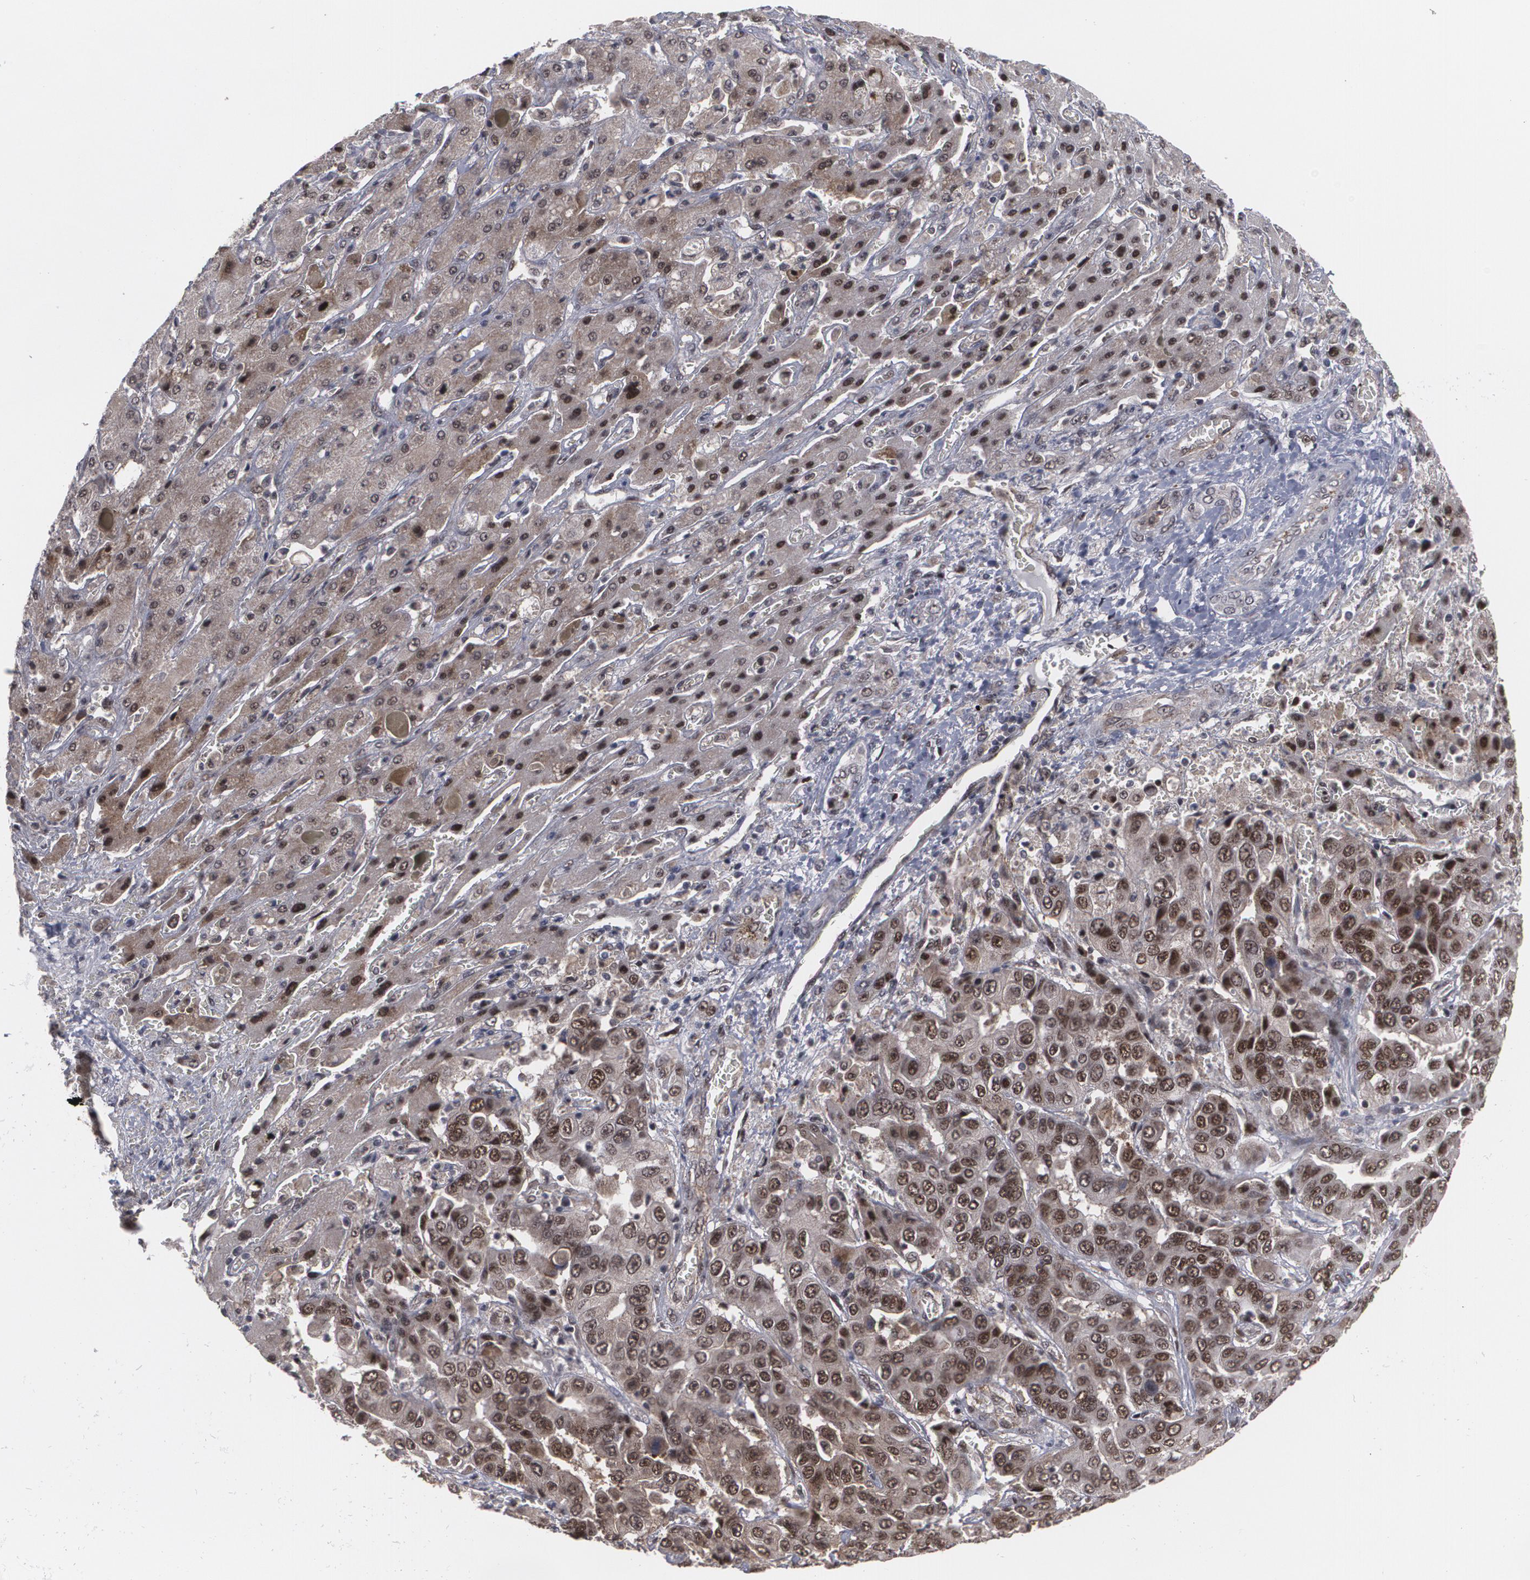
{"staining": {"intensity": "moderate", "quantity": ">75%", "location": "nuclear"}, "tissue": "liver cancer", "cell_type": "Tumor cells", "image_type": "cancer", "snomed": [{"axis": "morphology", "description": "Cholangiocarcinoma"}, {"axis": "topography", "description": "Liver"}], "caption": "Protein staining of liver cancer tissue demonstrates moderate nuclear staining in about >75% of tumor cells. (brown staining indicates protein expression, while blue staining denotes nuclei).", "gene": "INTS6", "patient": {"sex": "female", "age": 52}}